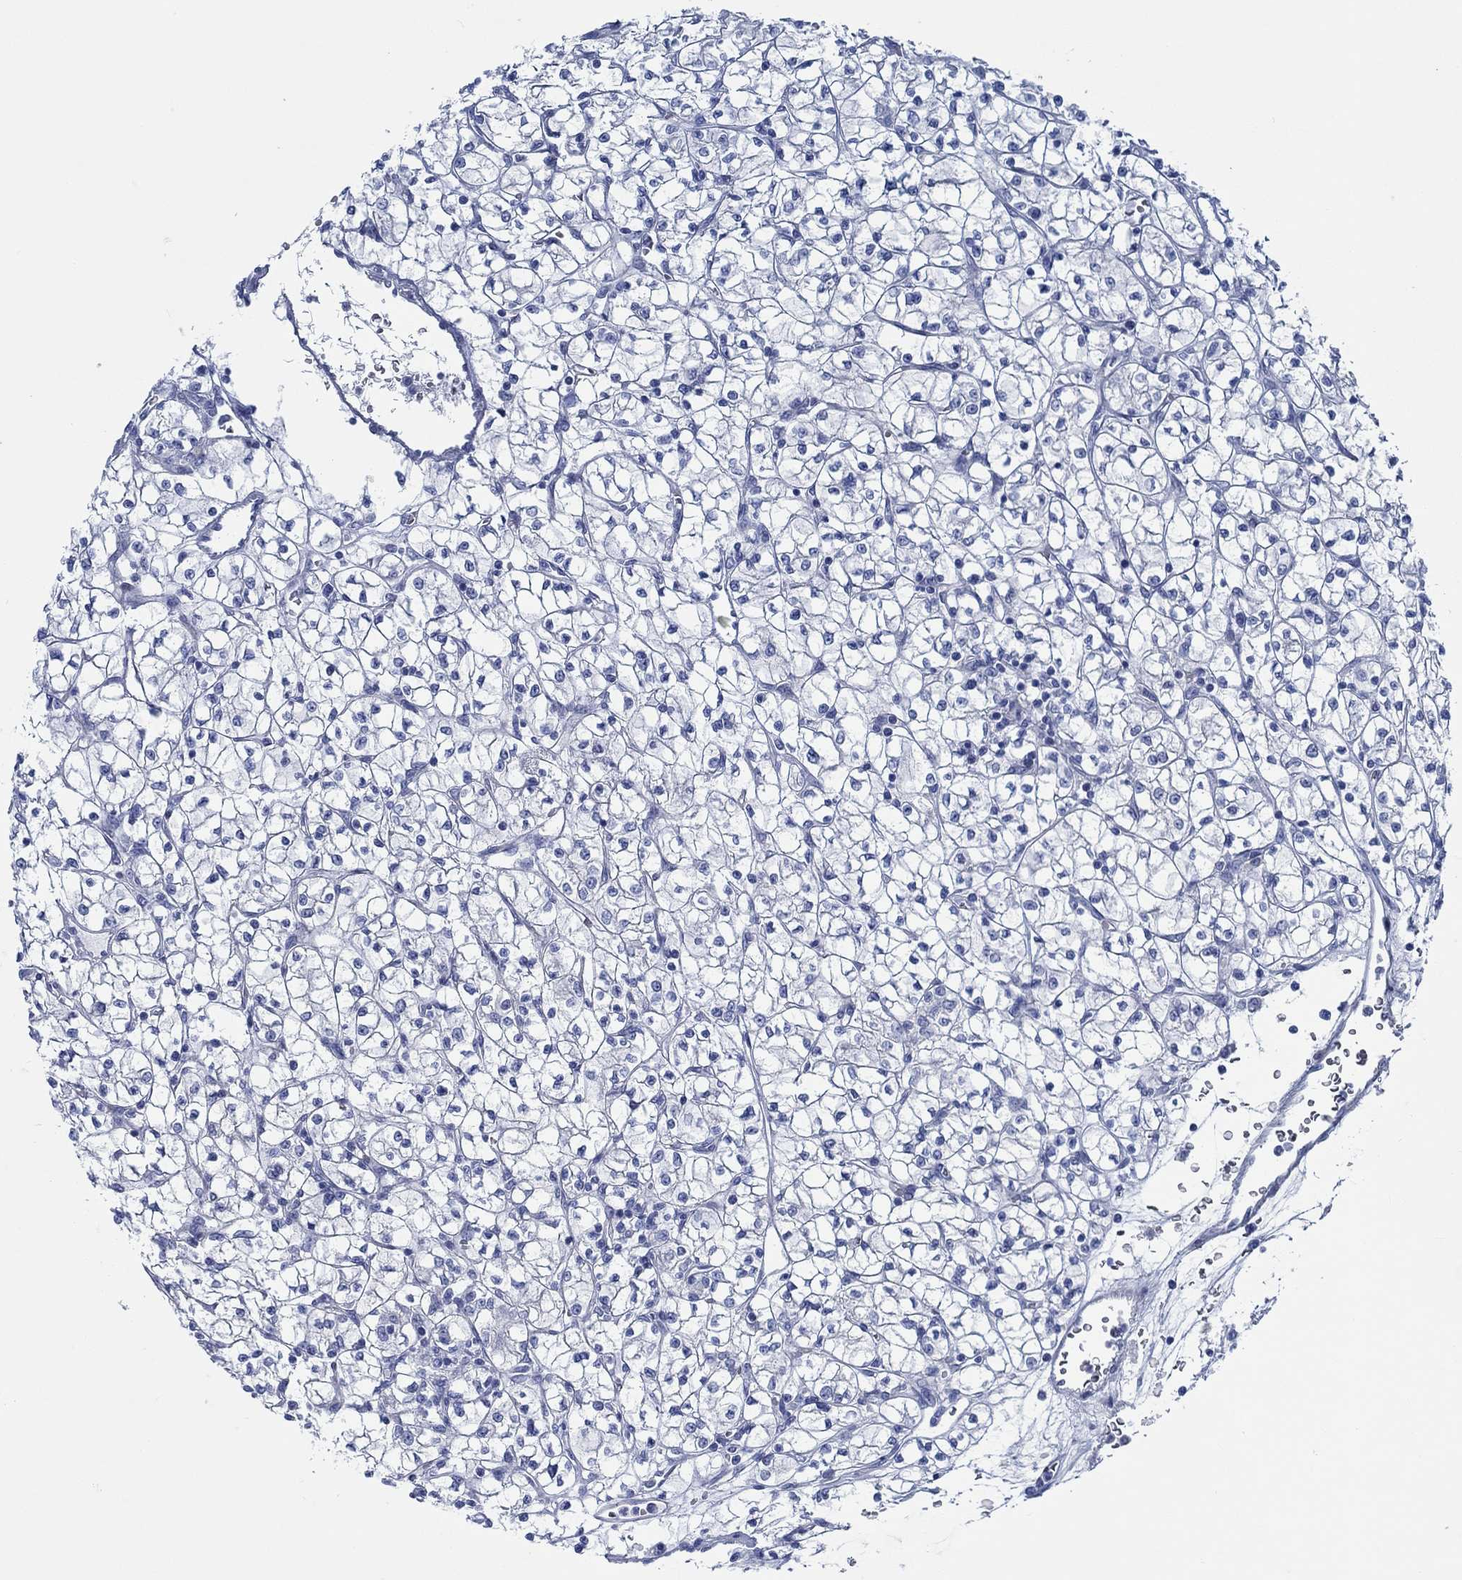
{"staining": {"intensity": "negative", "quantity": "none", "location": "none"}, "tissue": "renal cancer", "cell_type": "Tumor cells", "image_type": "cancer", "snomed": [{"axis": "morphology", "description": "Adenocarcinoma, NOS"}, {"axis": "topography", "description": "Kidney"}], "caption": "Renal cancer stained for a protein using immunohistochemistry (IHC) displays no staining tumor cells.", "gene": "SVEP1", "patient": {"sex": "female", "age": 64}}